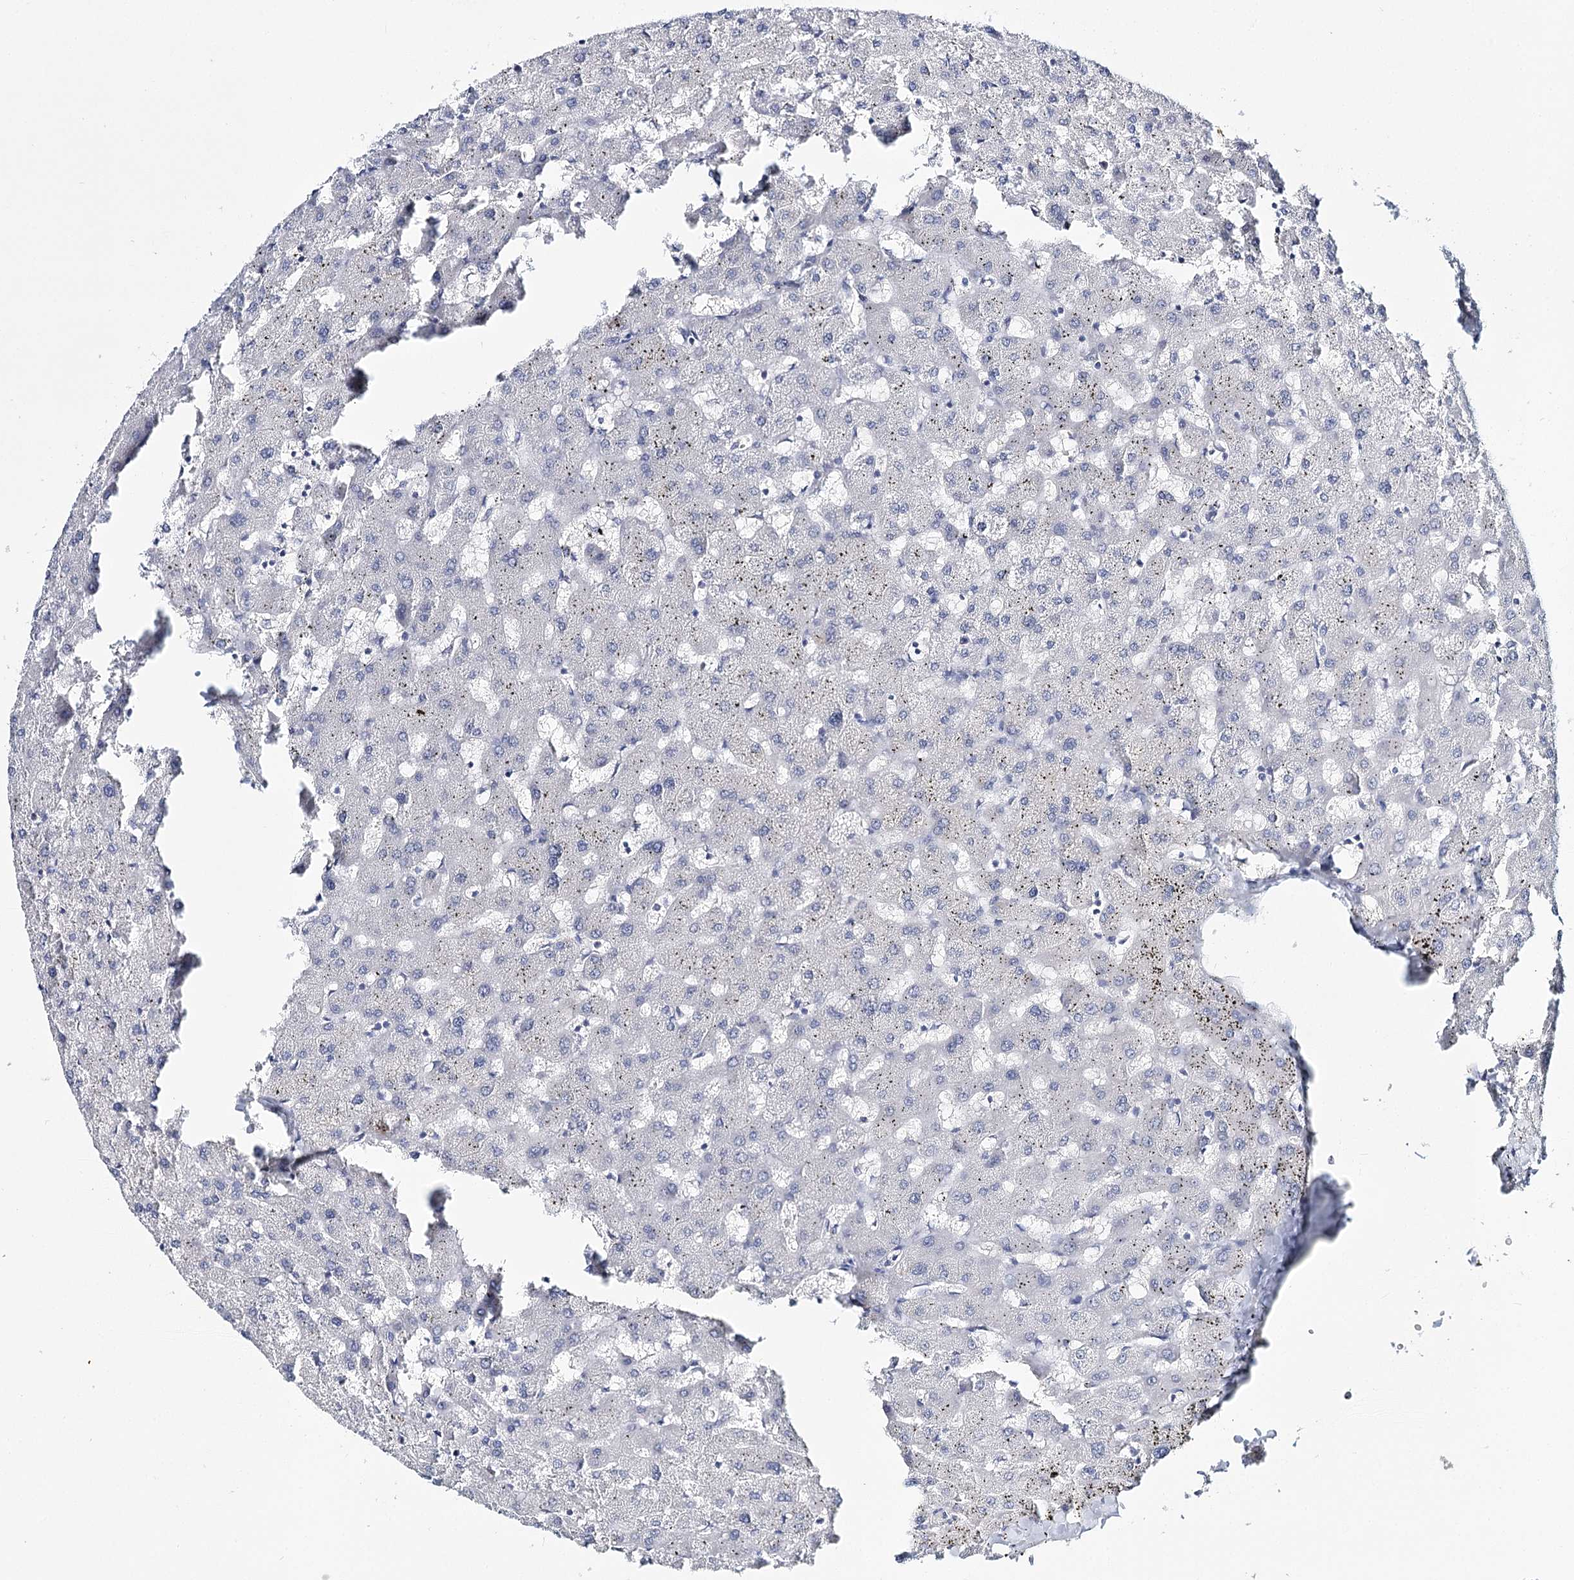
{"staining": {"intensity": "negative", "quantity": "none", "location": "none"}, "tissue": "liver", "cell_type": "Cholangiocytes", "image_type": "normal", "snomed": [{"axis": "morphology", "description": "Normal tissue, NOS"}, {"axis": "topography", "description": "Liver"}], "caption": "The micrograph reveals no significant positivity in cholangiocytes of liver. (Stains: DAB immunohistochemistry with hematoxylin counter stain, Microscopy: brightfield microscopy at high magnification).", "gene": "TEX12", "patient": {"sex": "female", "age": 63}}